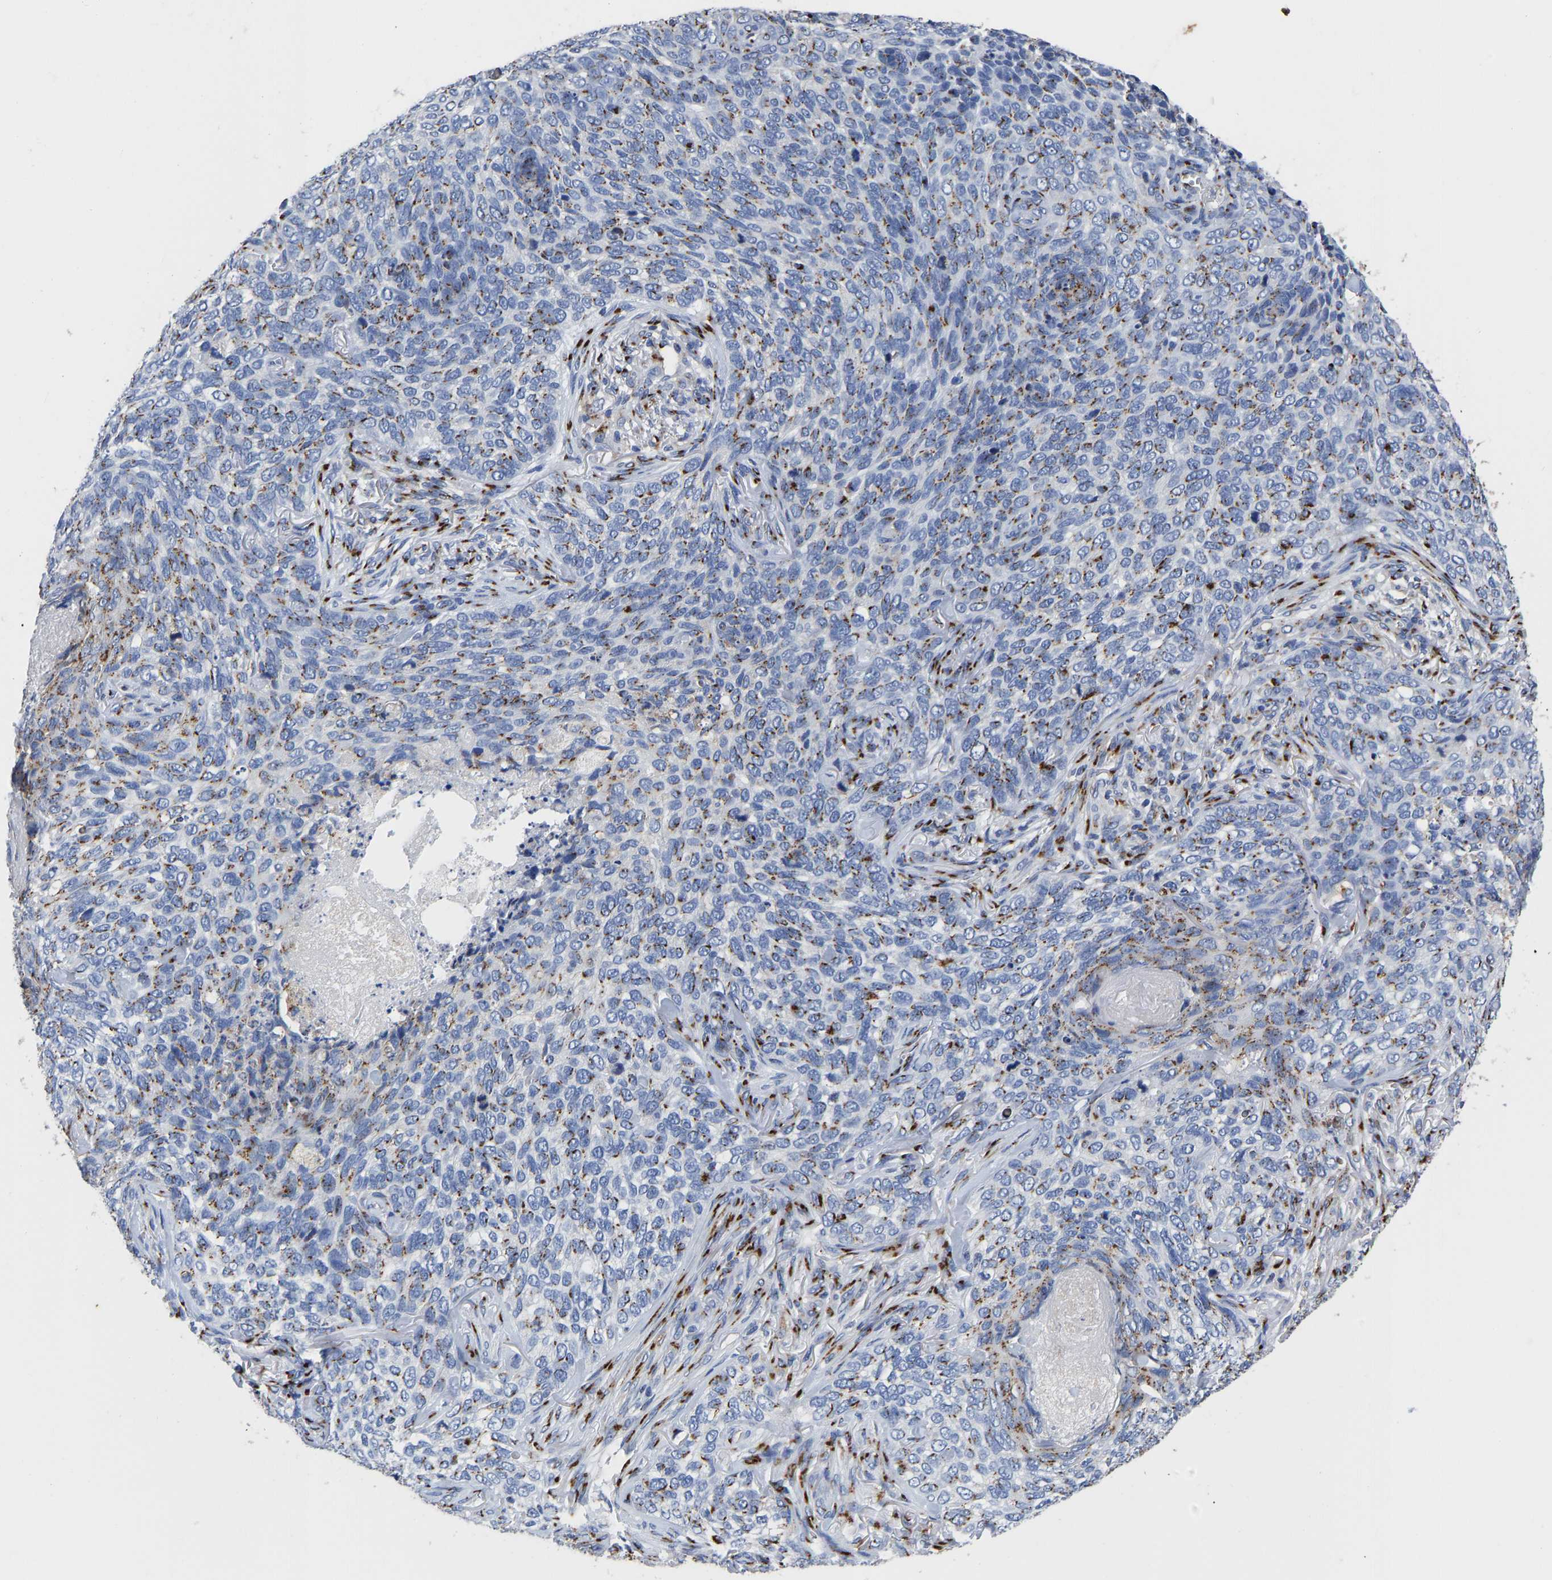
{"staining": {"intensity": "moderate", "quantity": ">75%", "location": "cytoplasmic/membranous"}, "tissue": "skin cancer", "cell_type": "Tumor cells", "image_type": "cancer", "snomed": [{"axis": "morphology", "description": "Basal cell carcinoma"}, {"axis": "topography", "description": "Skin"}], "caption": "Moderate cytoplasmic/membranous staining for a protein is seen in approximately >75% of tumor cells of skin cancer (basal cell carcinoma) using IHC.", "gene": "TMEM87A", "patient": {"sex": "female", "age": 64}}